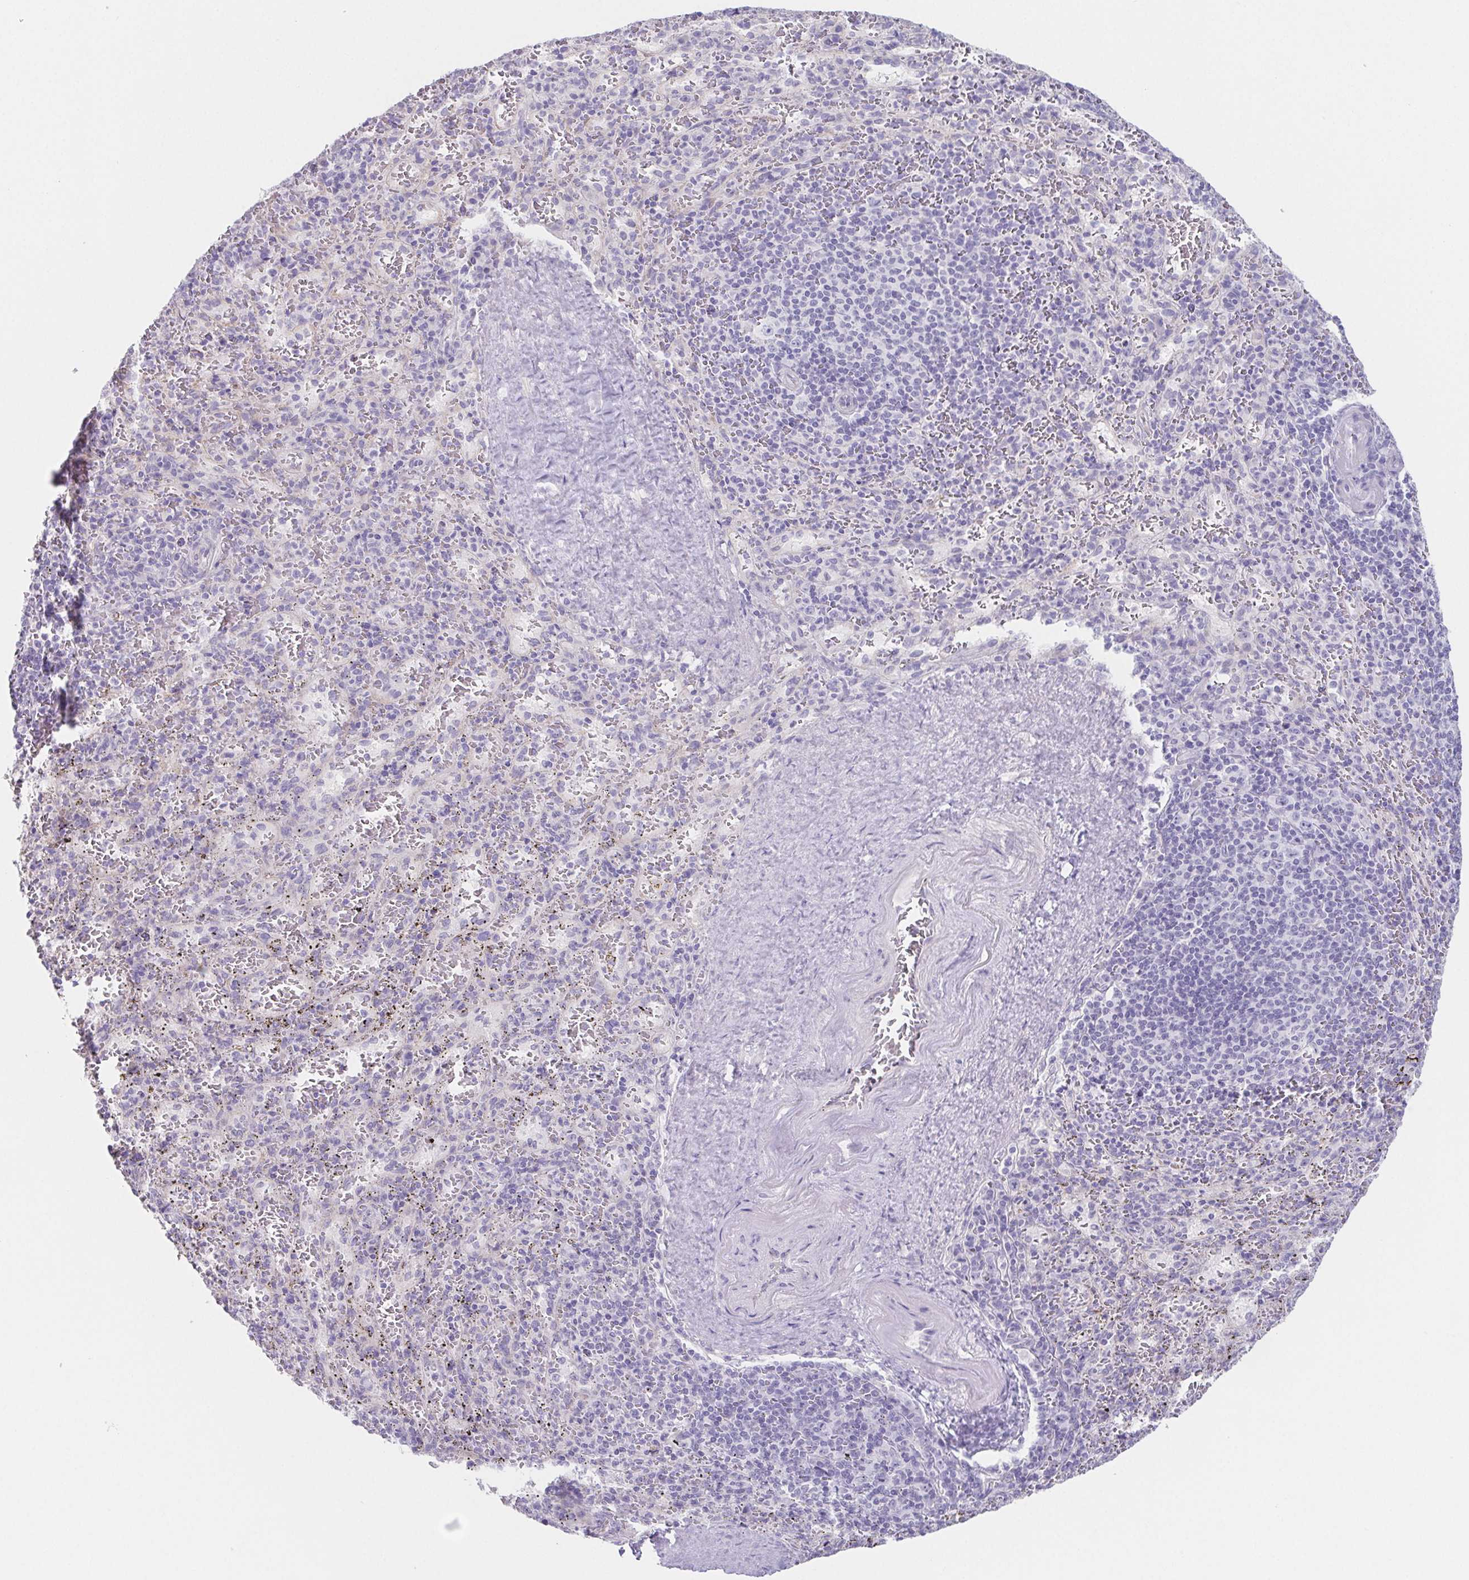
{"staining": {"intensity": "negative", "quantity": "none", "location": "none"}, "tissue": "spleen", "cell_type": "Cells in red pulp", "image_type": "normal", "snomed": [{"axis": "morphology", "description": "Normal tissue, NOS"}, {"axis": "topography", "description": "Spleen"}], "caption": "Micrograph shows no significant protein staining in cells in red pulp of unremarkable spleen. (Immunohistochemistry (ihc), brightfield microscopy, high magnification).", "gene": "HDGFL1", "patient": {"sex": "male", "age": 57}}